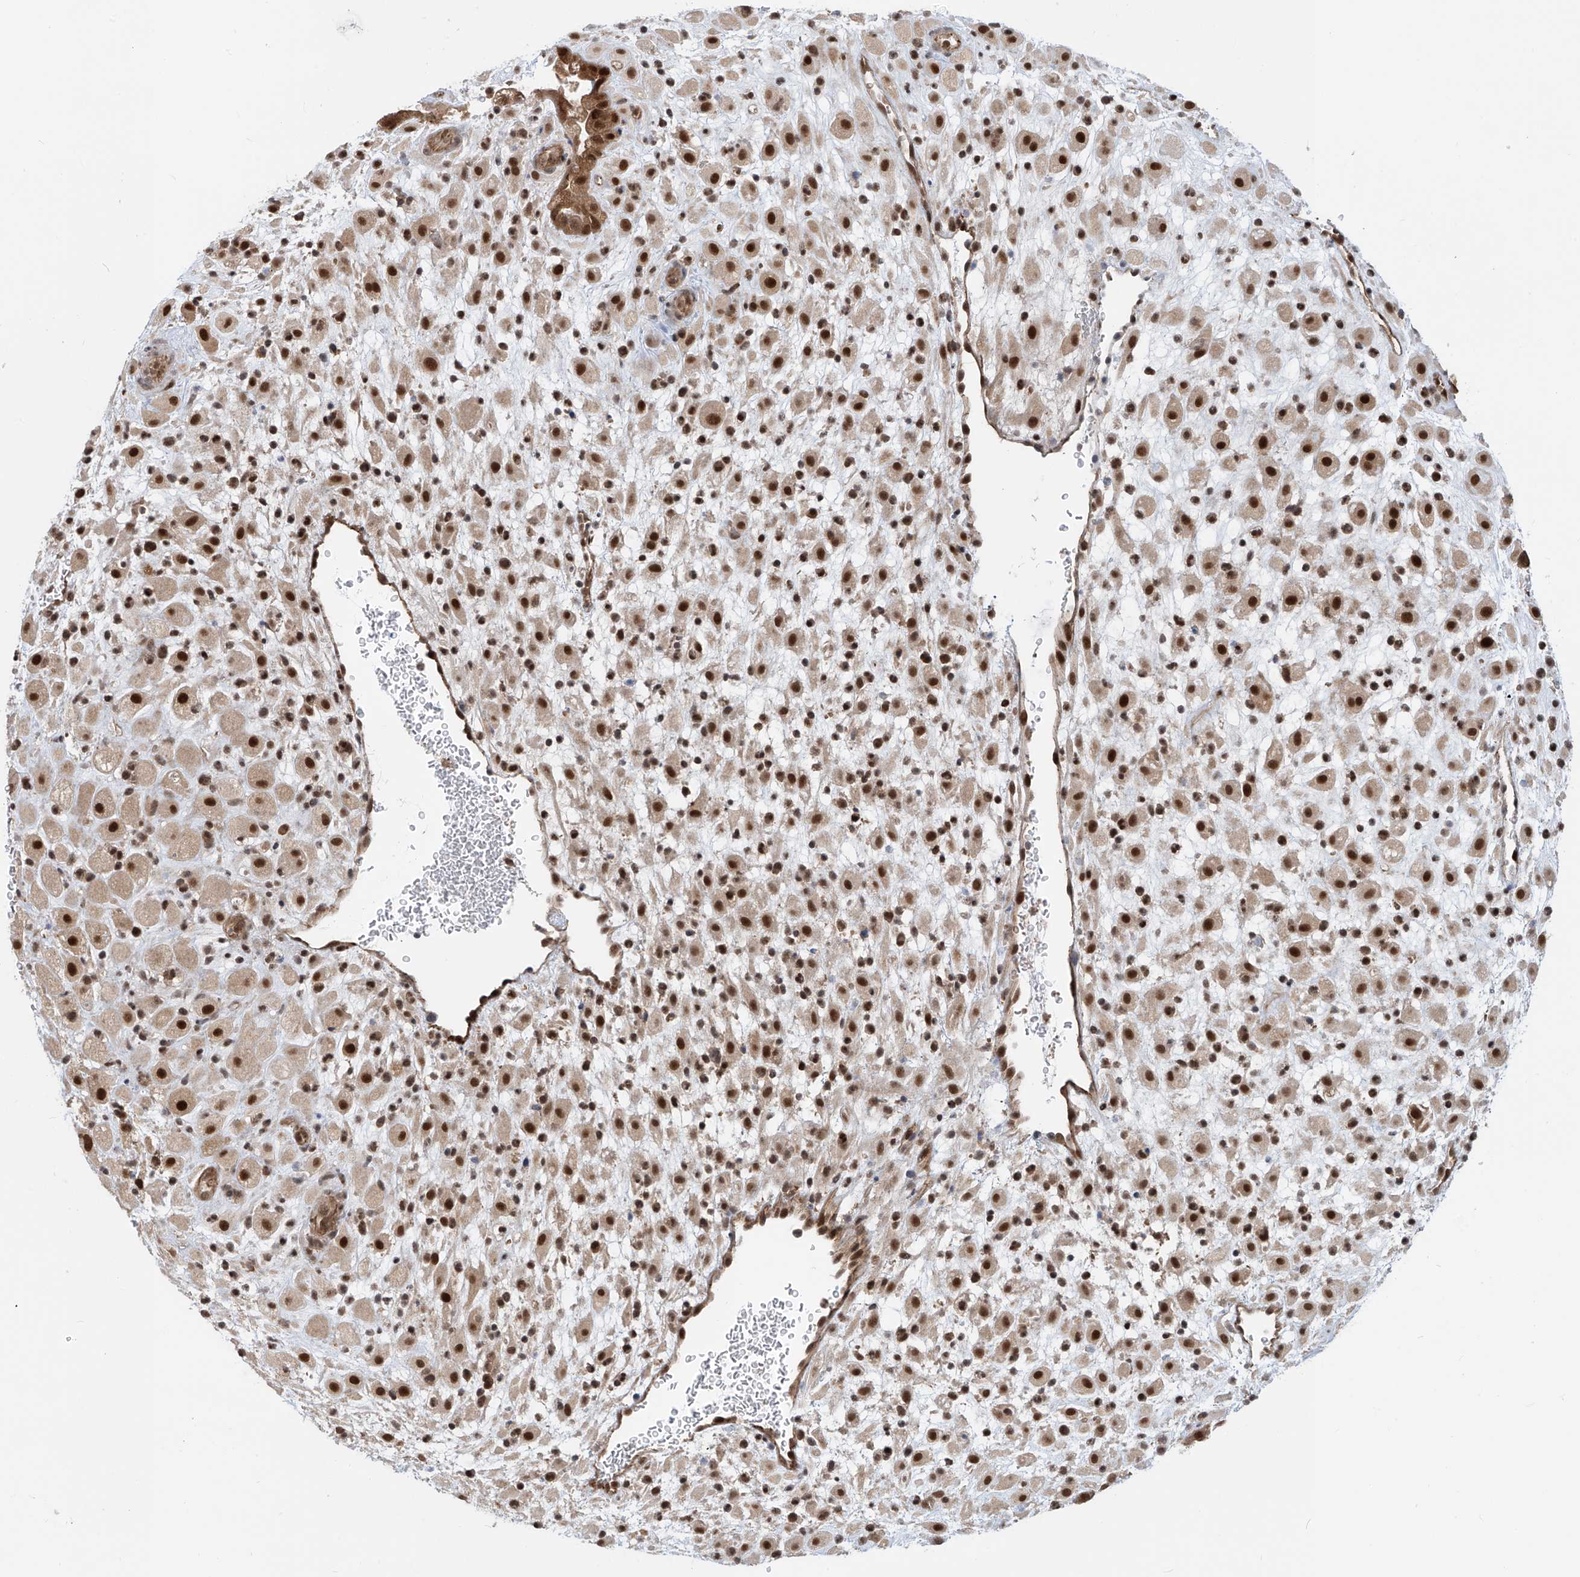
{"staining": {"intensity": "strong", "quantity": ">75%", "location": "cytoplasmic/membranous,nuclear"}, "tissue": "placenta", "cell_type": "Decidual cells", "image_type": "normal", "snomed": [{"axis": "morphology", "description": "Normal tissue, NOS"}, {"axis": "topography", "description": "Placenta"}], "caption": "Immunohistochemistry (DAB) staining of unremarkable placenta exhibits strong cytoplasmic/membranous,nuclear protein expression in approximately >75% of decidual cells.", "gene": "LAGE3", "patient": {"sex": "female", "age": 35}}